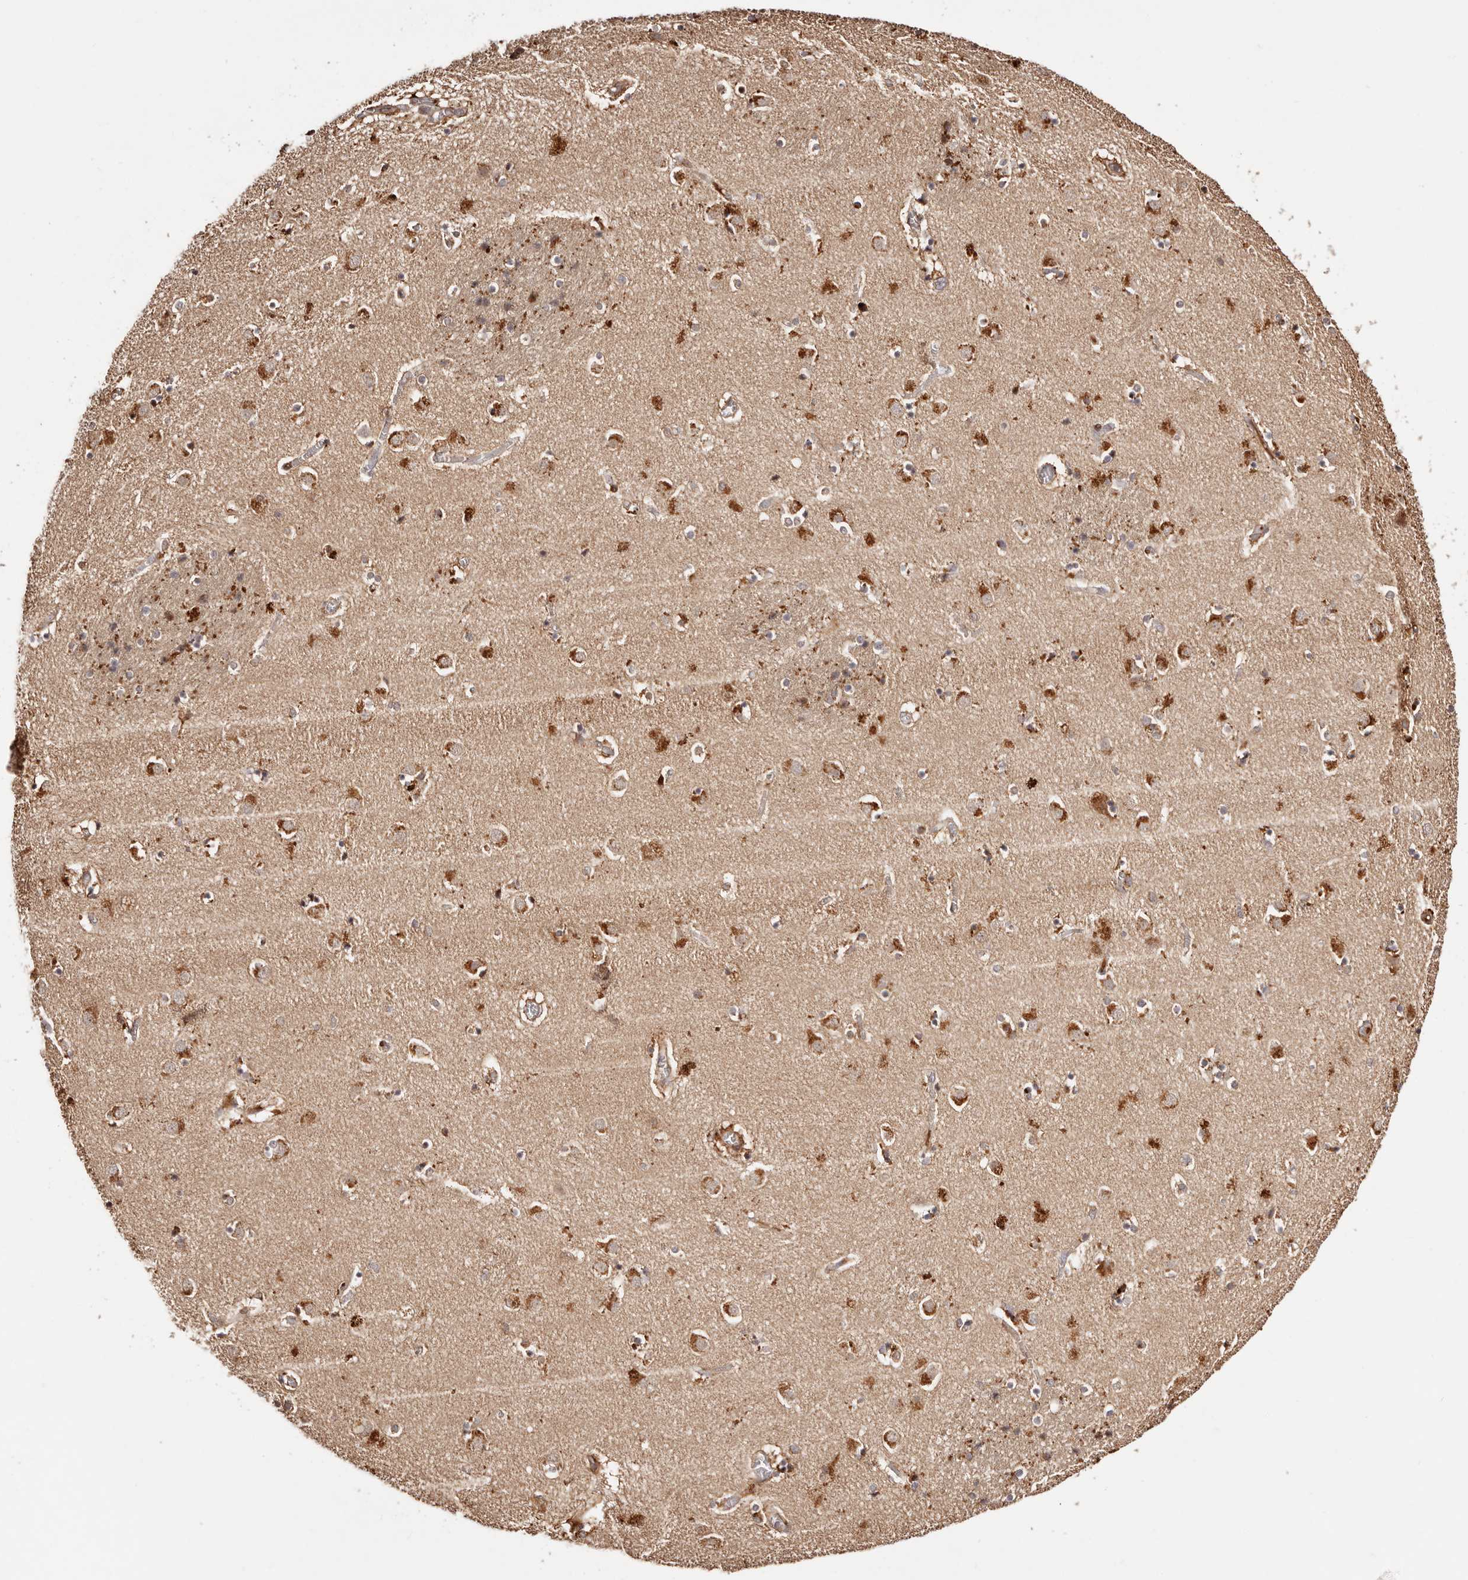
{"staining": {"intensity": "moderate", "quantity": "25%-75%", "location": "cytoplasmic/membranous"}, "tissue": "caudate", "cell_type": "Glial cells", "image_type": "normal", "snomed": [{"axis": "morphology", "description": "Normal tissue, NOS"}, {"axis": "topography", "description": "Lateral ventricle wall"}], "caption": "Protein staining of benign caudate reveals moderate cytoplasmic/membranous positivity in approximately 25%-75% of glial cells.", "gene": "PTPN22", "patient": {"sex": "male", "age": 70}}